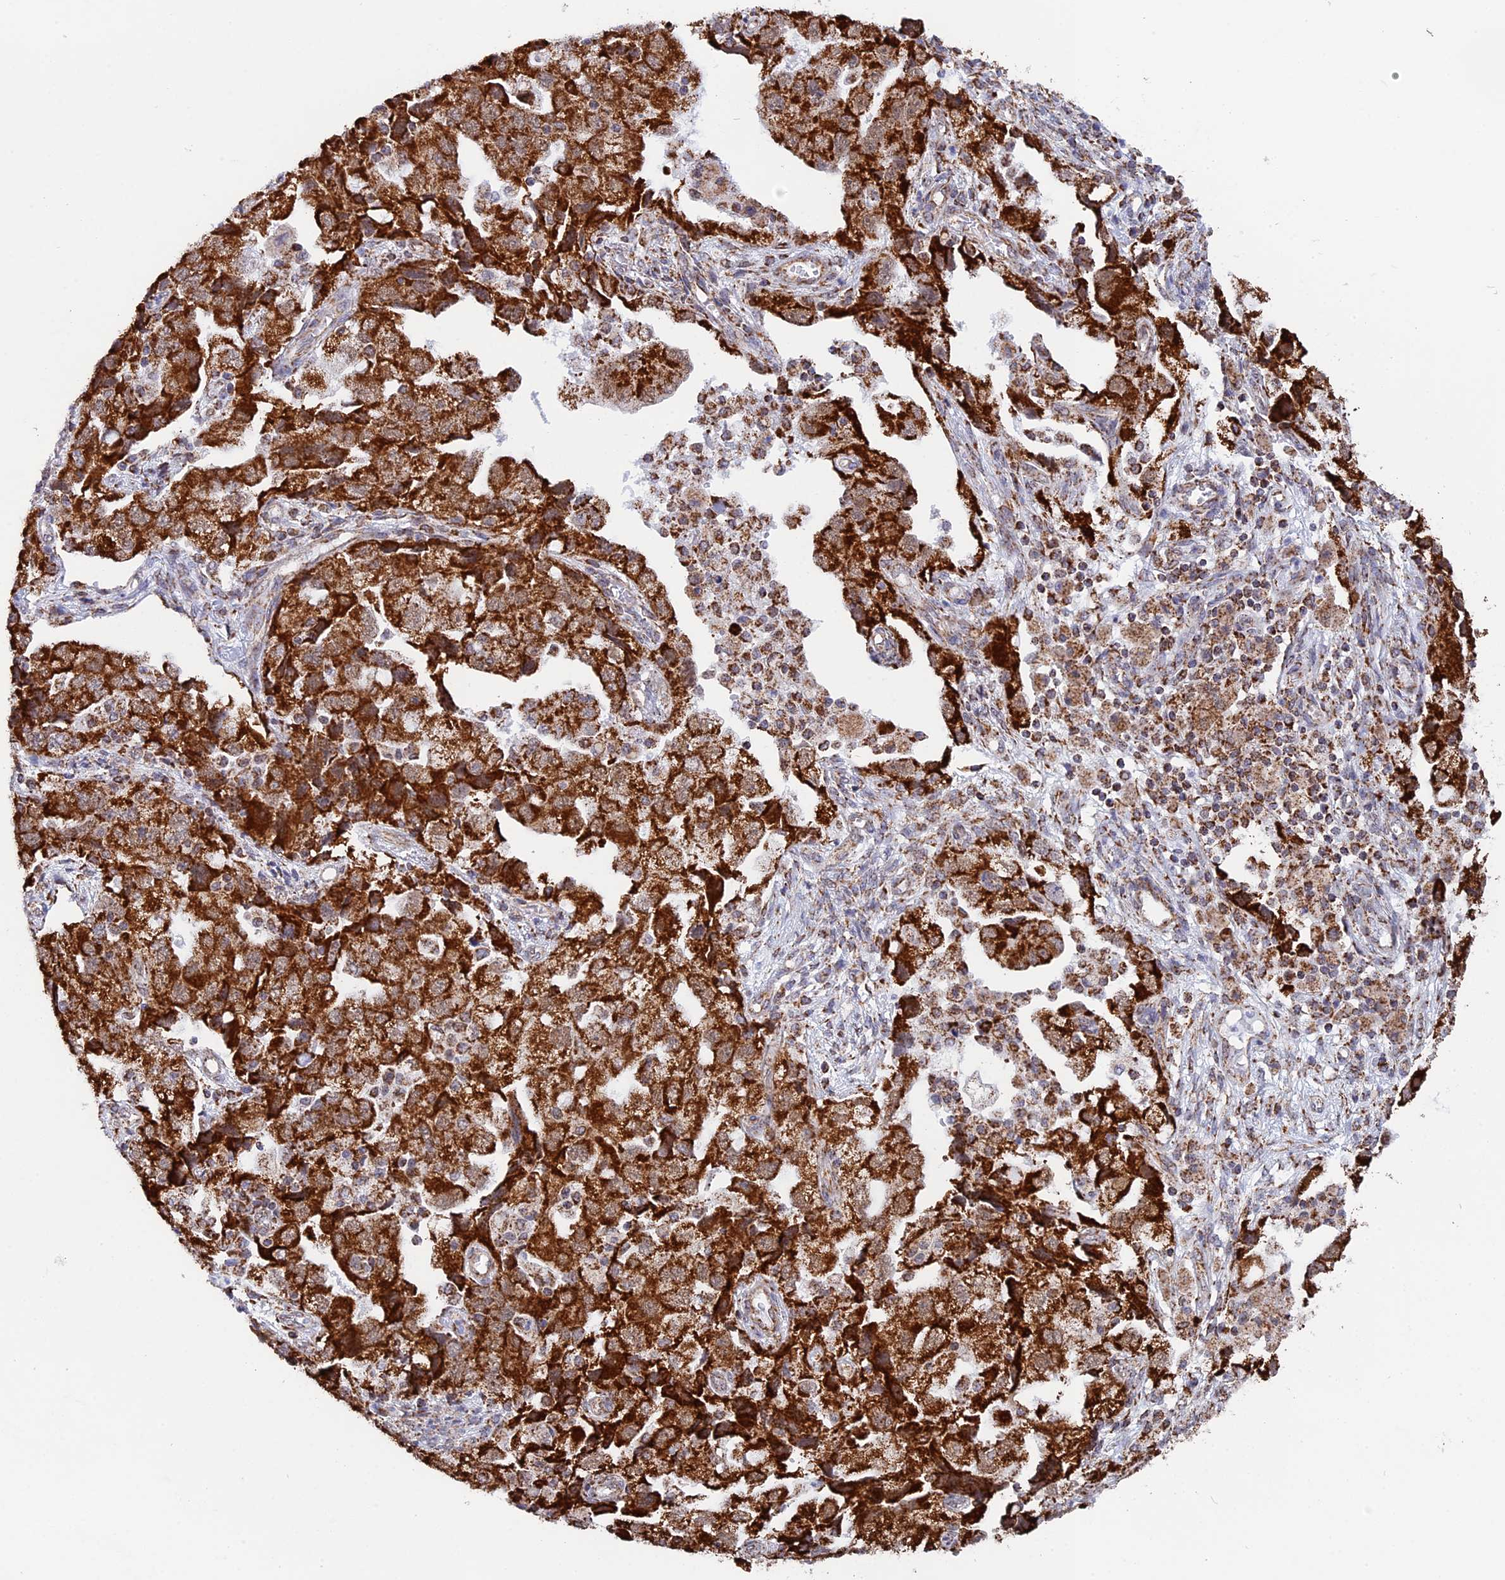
{"staining": {"intensity": "strong", "quantity": ">75%", "location": "cytoplasmic/membranous"}, "tissue": "ovarian cancer", "cell_type": "Tumor cells", "image_type": "cancer", "snomed": [{"axis": "morphology", "description": "Carcinoma, NOS"}, {"axis": "morphology", "description": "Cystadenocarcinoma, serous, NOS"}, {"axis": "topography", "description": "Ovary"}], "caption": "A high-resolution photomicrograph shows immunohistochemistry staining of ovarian cancer, which demonstrates strong cytoplasmic/membranous positivity in about >75% of tumor cells.", "gene": "CDC16", "patient": {"sex": "female", "age": 69}}